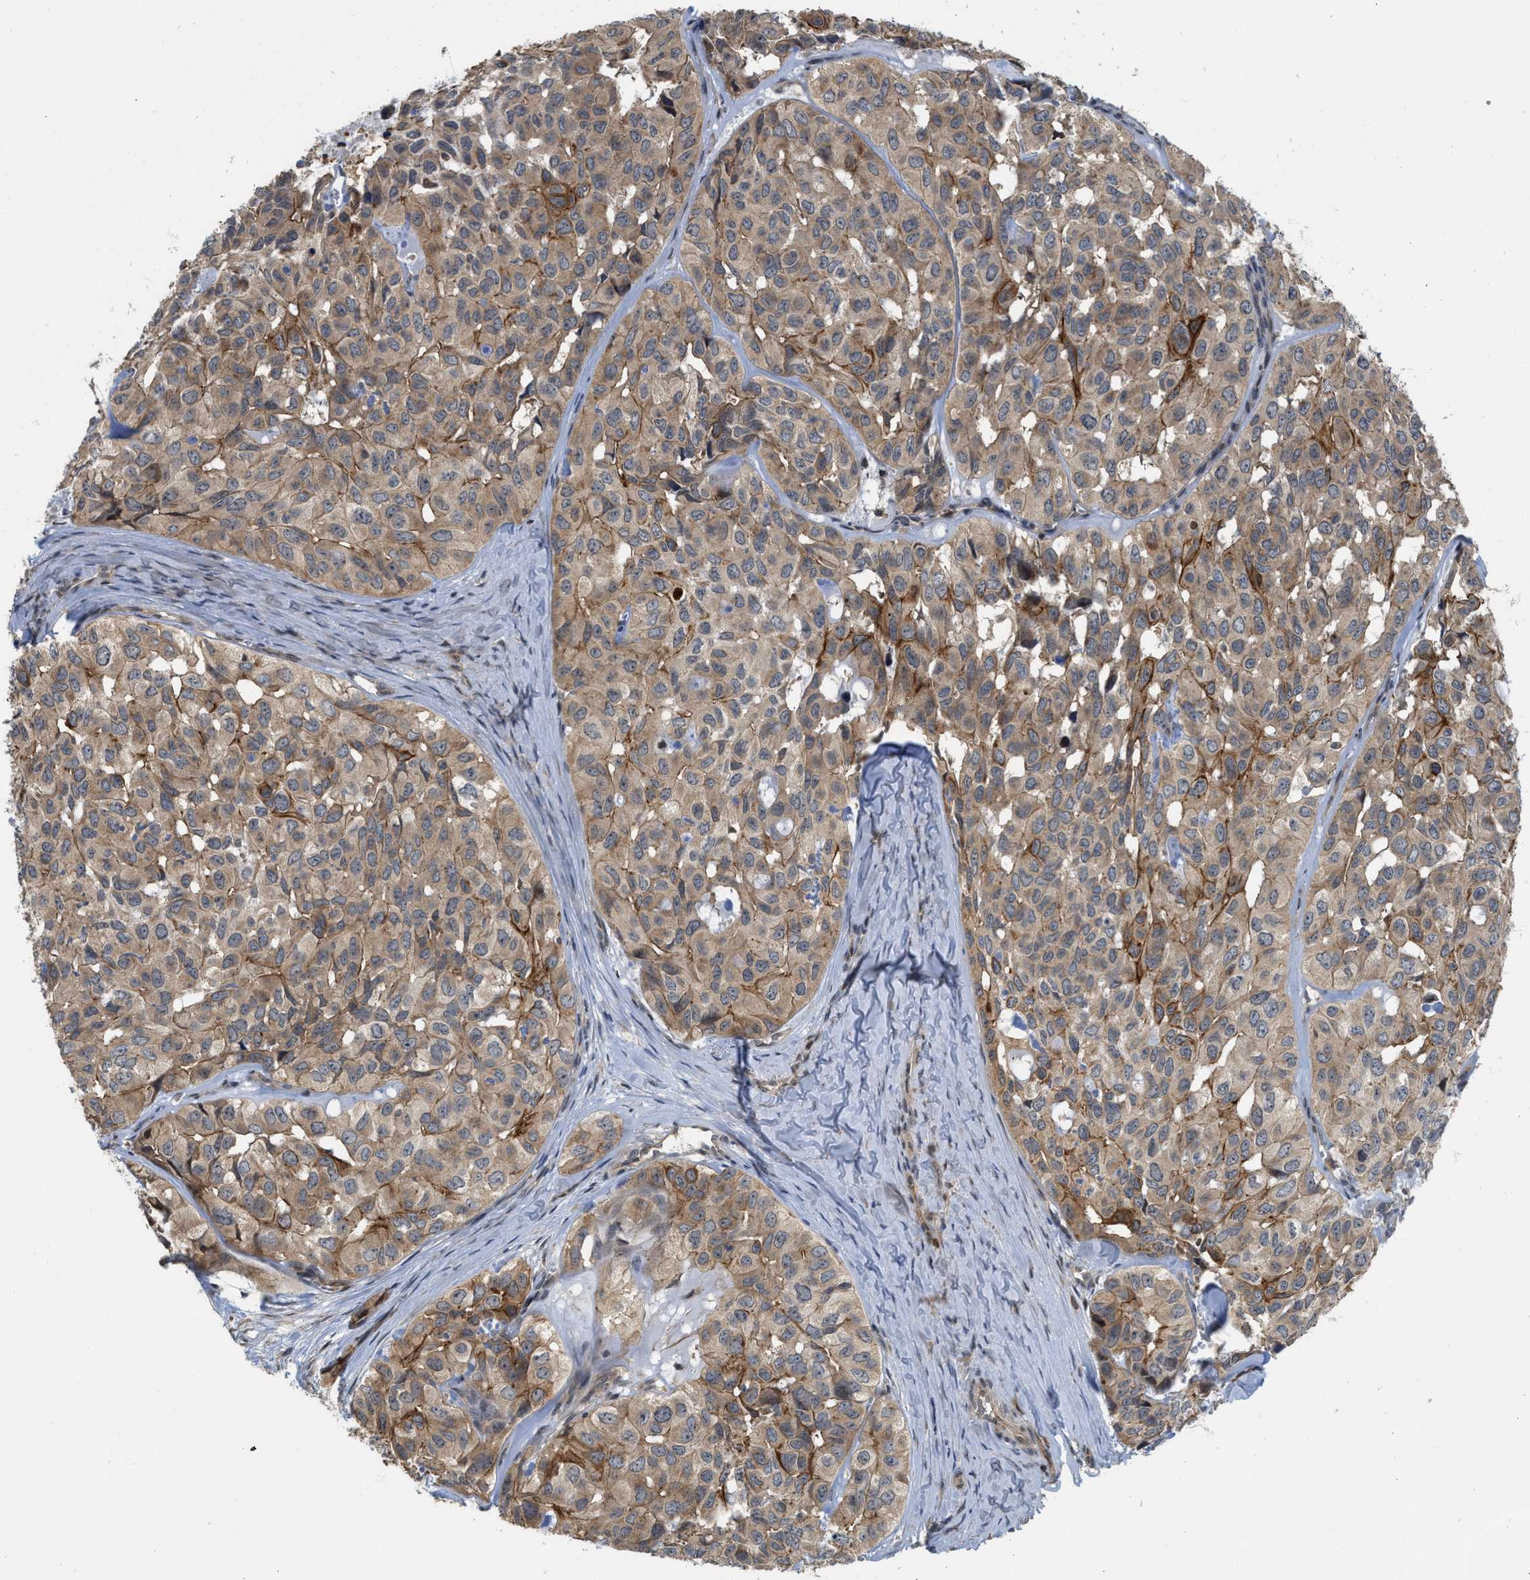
{"staining": {"intensity": "moderate", "quantity": ">75%", "location": "cytoplasmic/membranous"}, "tissue": "head and neck cancer", "cell_type": "Tumor cells", "image_type": "cancer", "snomed": [{"axis": "morphology", "description": "Adenocarcinoma, NOS"}, {"axis": "topography", "description": "Salivary gland, NOS"}, {"axis": "topography", "description": "Head-Neck"}], "caption": "Immunohistochemistry (DAB) staining of human adenocarcinoma (head and neck) reveals moderate cytoplasmic/membranous protein expression in about >75% of tumor cells. (DAB (3,3'-diaminobenzidine) IHC with brightfield microscopy, high magnification).", "gene": "DNAJC28", "patient": {"sex": "female", "age": 76}}